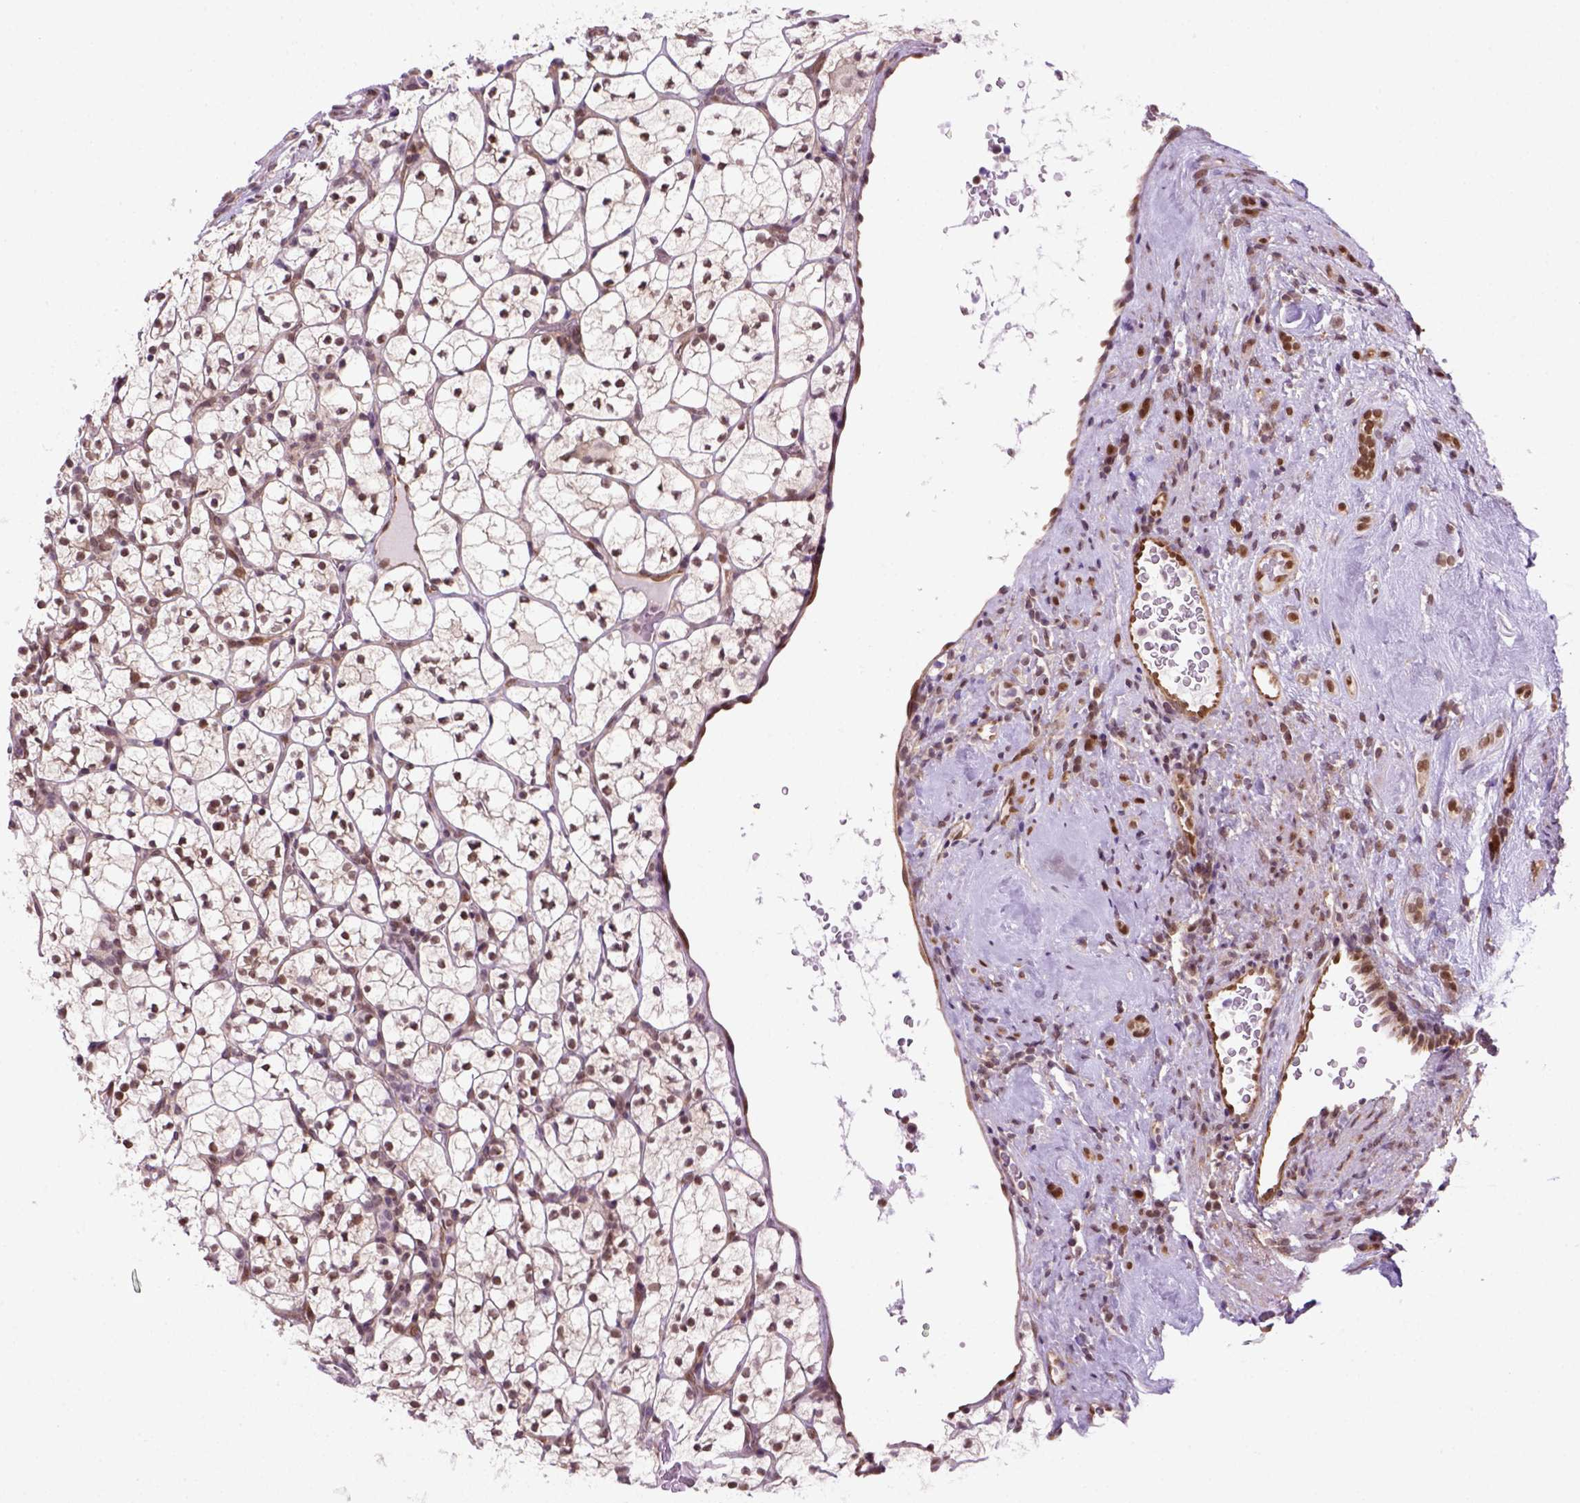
{"staining": {"intensity": "moderate", "quantity": ">75%", "location": "nuclear"}, "tissue": "renal cancer", "cell_type": "Tumor cells", "image_type": "cancer", "snomed": [{"axis": "morphology", "description": "Adenocarcinoma, NOS"}, {"axis": "topography", "description": "Kidney"}], "caption": "Immunohistochemistry photomicrograph of neoplastic tissue: human renal cancer (adenocarcinoma) stained using IHC displays medium levels of moderate protein expression localized specifically in the nuclear of tumor cells, appearing as a nuclear brown color.", "gene": "MGMT", "patient": {"sex": "female", "age": 89}}